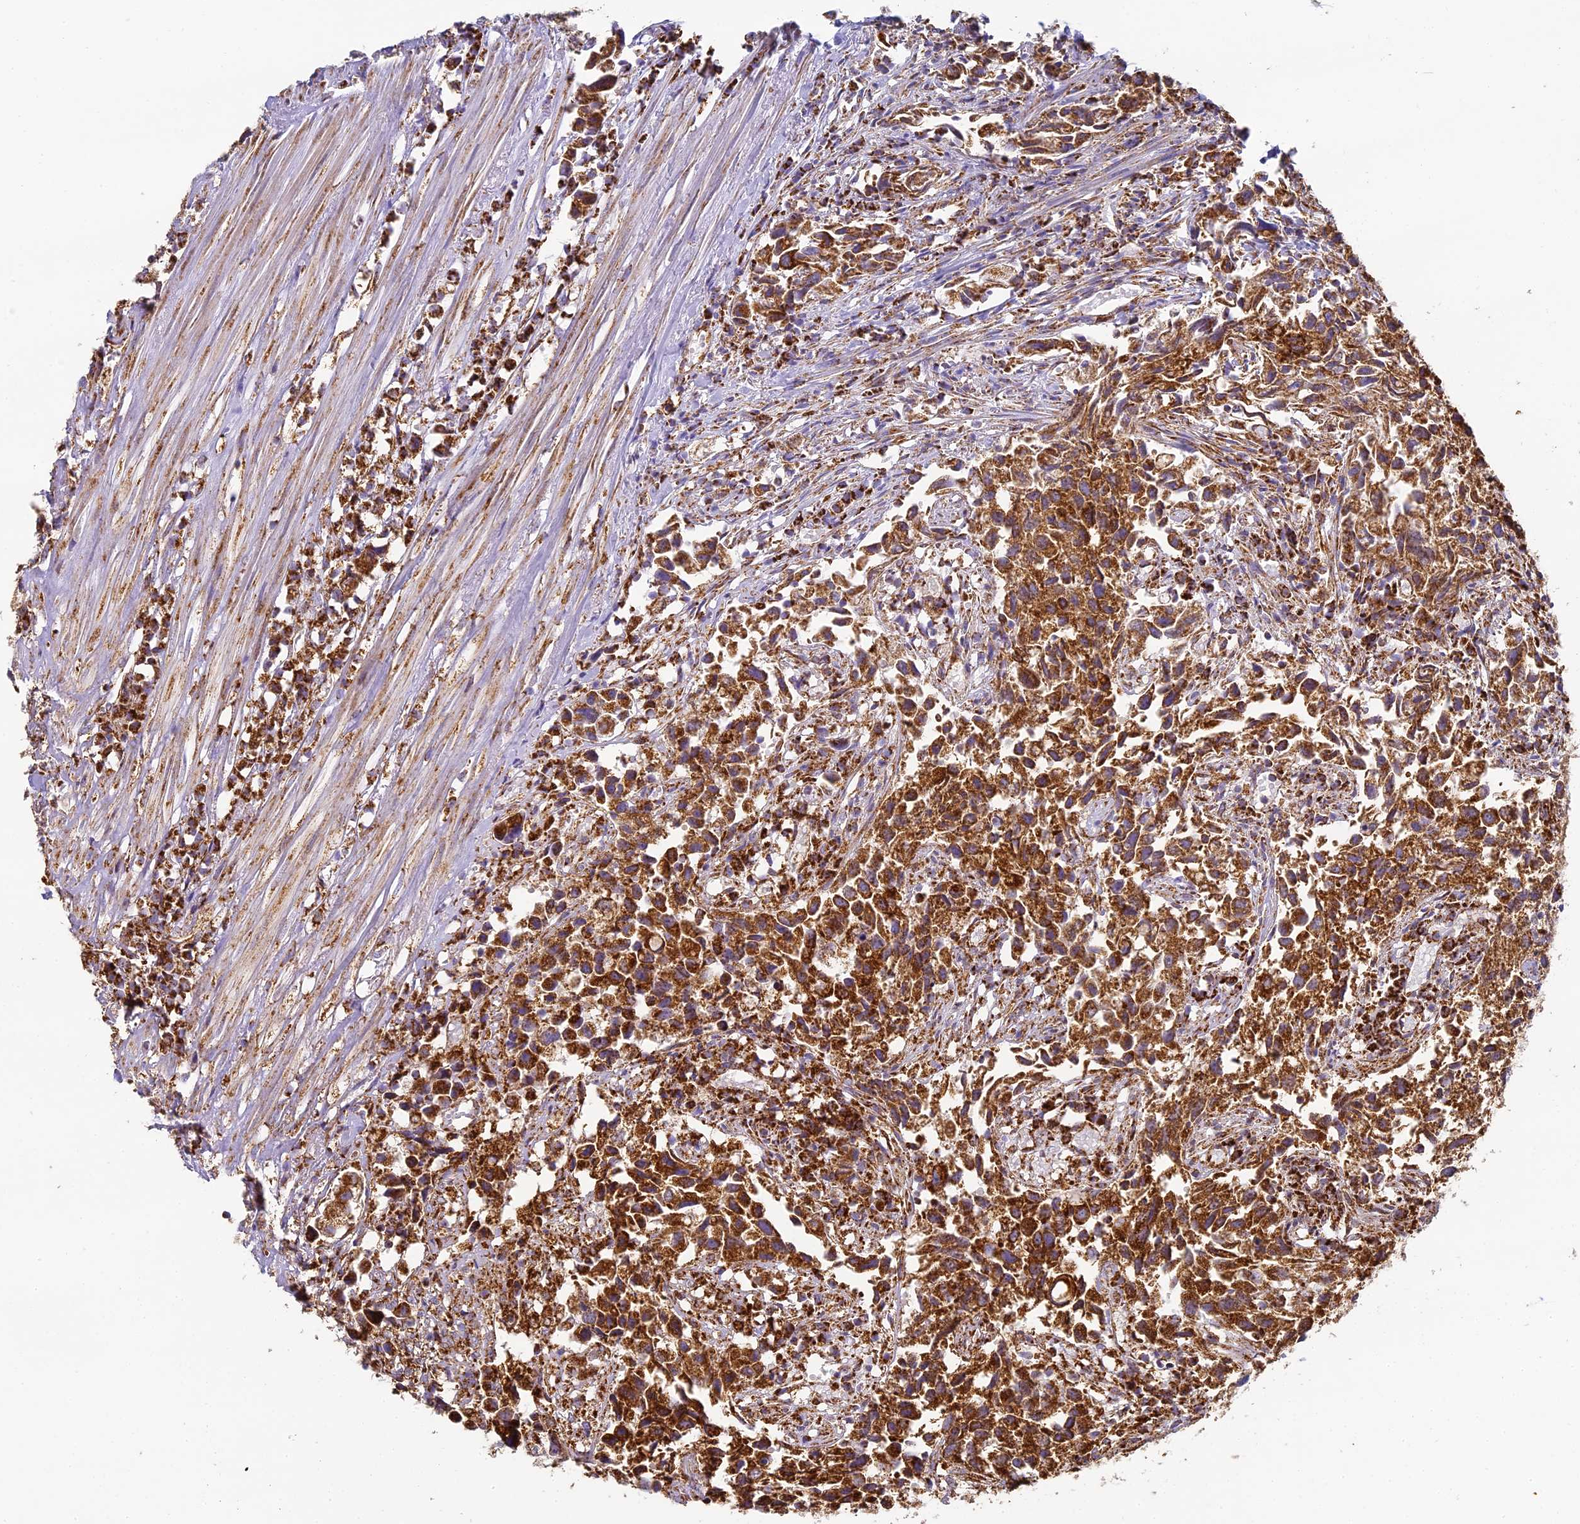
{"staining": {"intensity": "strong", "quantity": ">75%", "location": "cytoplasmic/membranous"}, "tissue": "urothelial cancer", "cell_type": "Tumor cells", "image_type": "cancer", "snomed": [{"axis": "morphology", "description": "Urothelial carcinoma, High grade"}, {"axis": "topography", "description": "Urinary bladder"}], "caption": "Protein staining demonstrates strong cytoplasmic/membranous staining in about >75% of tumor cells in urothelial cancer. Nuclei are stained in blue.", "gene": "STK17A", "patient": {"sex": "female", "age": 75}}